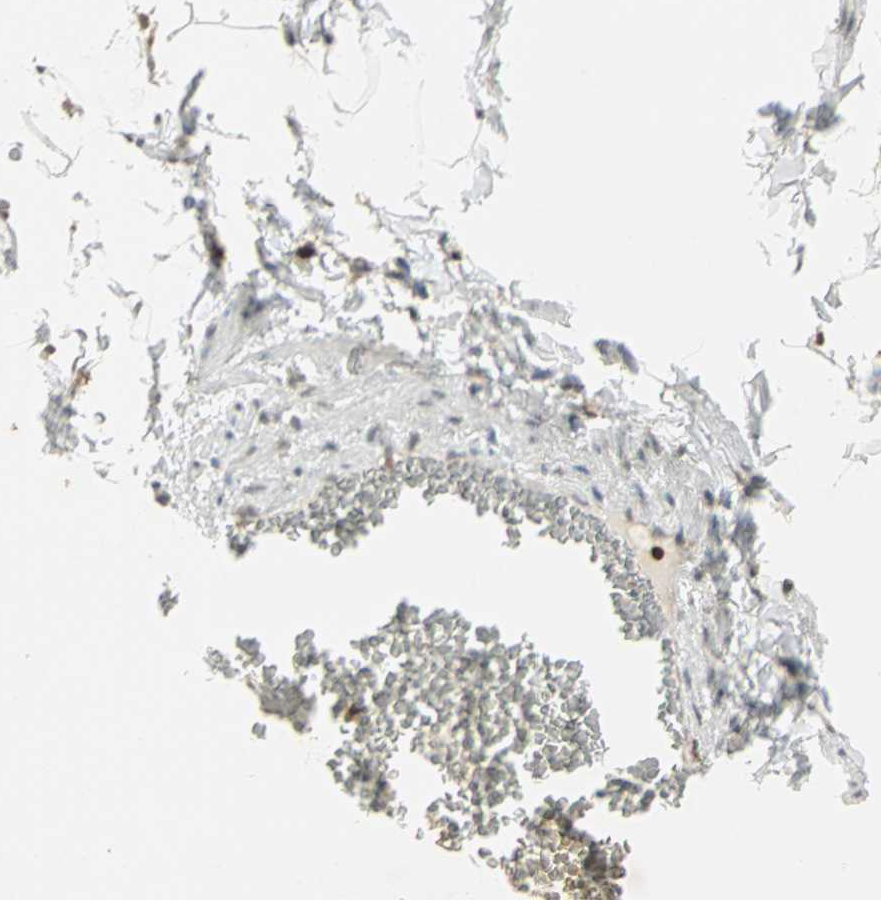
{"staining": {"intensity": "weak", "quantity": "<25%", "location": "cytoplasmic/membranous"}, "tissue": "adipose tissue", "cell_type": "Adipocytes", "image_type": "normal", "snomed": [{"axis": "morphology", "description": "Normal tissue, NOS"}, {"axis": "topography", "description": "Vascular tissue"}], "caption": "DAB immunohistochemical staining of benign adipose tissue displays no significant positivity in adipocytes.", "gene": "IL16", "patient": {"sex": "male", "age": 41}}